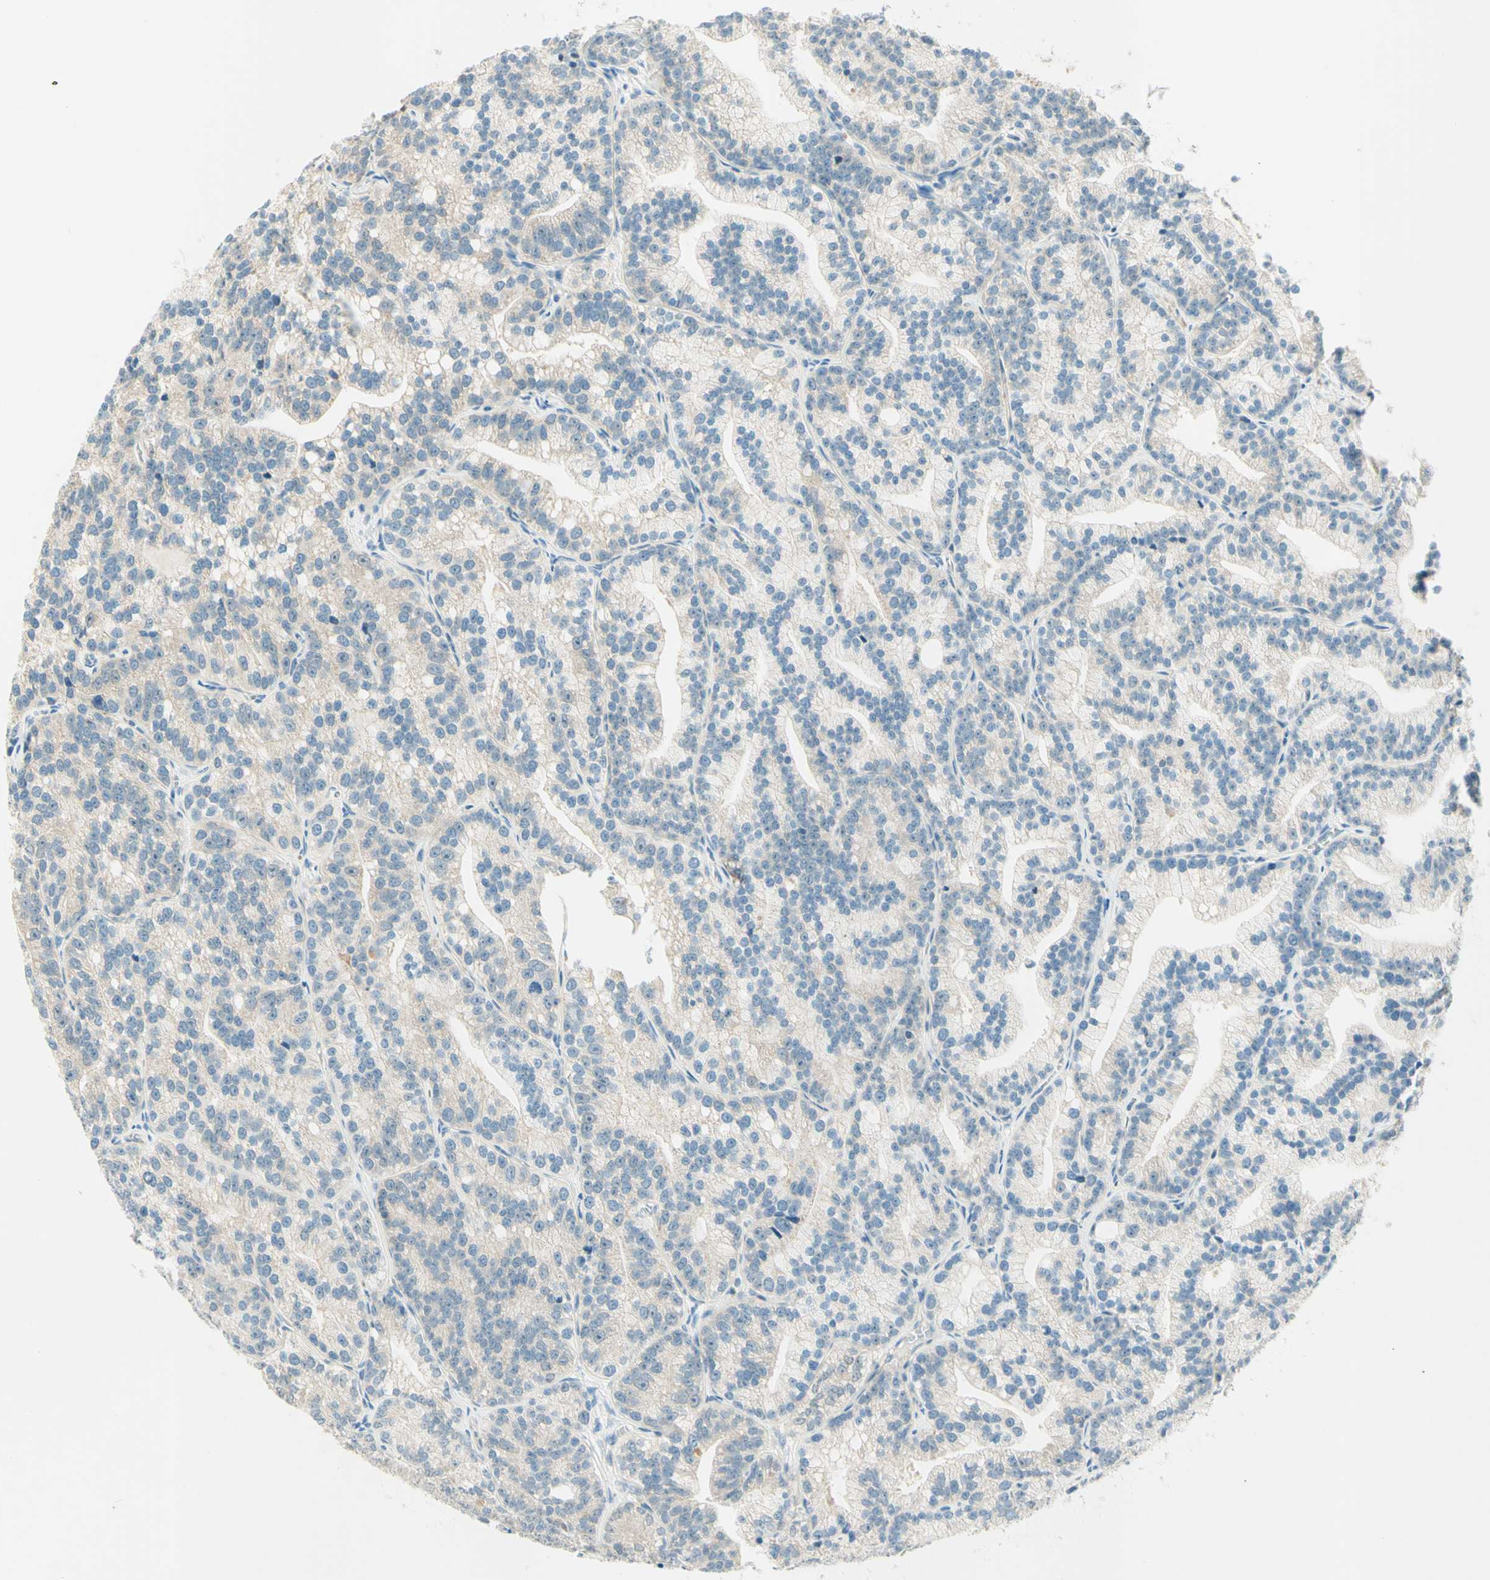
{"staining": {"intensity": "negative", "quantity": "none", "location": "none"}, "tissue": "prostate cancer", "cell_type": "Tumor cells", "image_type": "cancer", "snomed": [{"axis": "morphology", "description": "Adenocarcinoma, Low grade"}, {"axis": "topography", "description": "Prostate"}], "caption": "The photomicrograph shows no staining of tumor cells in prostate cancer. (DAB (3,3'-diaminobenzidine) immunohistochemistry, high magnification).", "gene": "PROM1", "patient": {"sex": "male", "age": 89}}